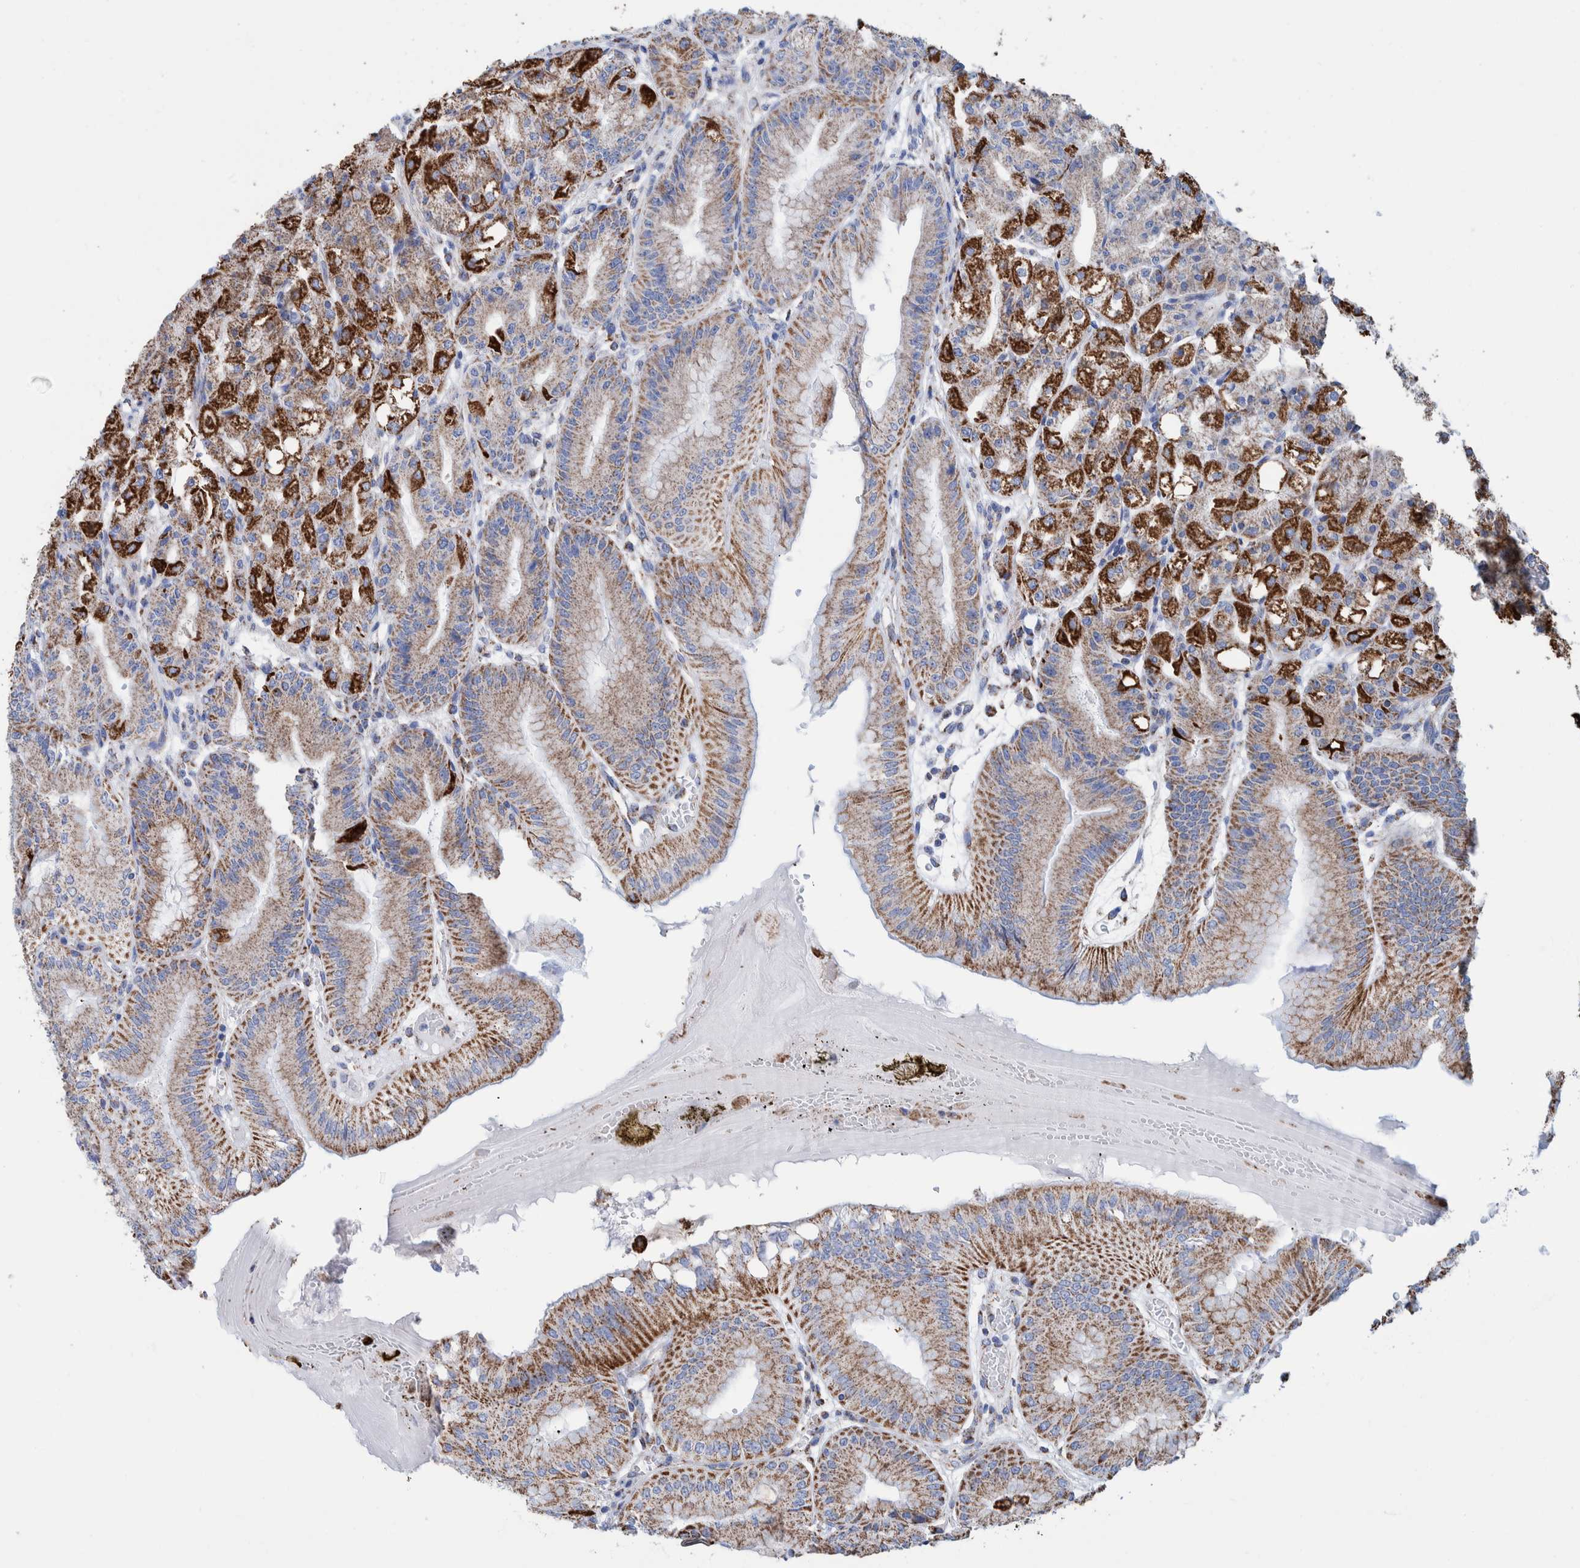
{"staining": {"intensity": "strong", "quantity": ">75%", "location": "cytoplasmic/membranous"}, "tissue": "stomach", "cell_type": "Glandular cells", "image_type": "normal", "snomed": [{"axis": "morphology", "description": "Normal tissue, NOS"}, {"axis": "topography", "description": "Stomach, lower"}], "caption": "Immunohistochemistry (IHC) histopathology image of benign stomach: human stomach stained using immunohistochemistry (IHC) displays high levels of strong protein expression localized specifically in the cytoplasmic/membranous of glandular cells, appearing as a cytoplasmic/membranous brown color.", "gene": "DECR1", "patient": {"sex": "male", "age": 71}}